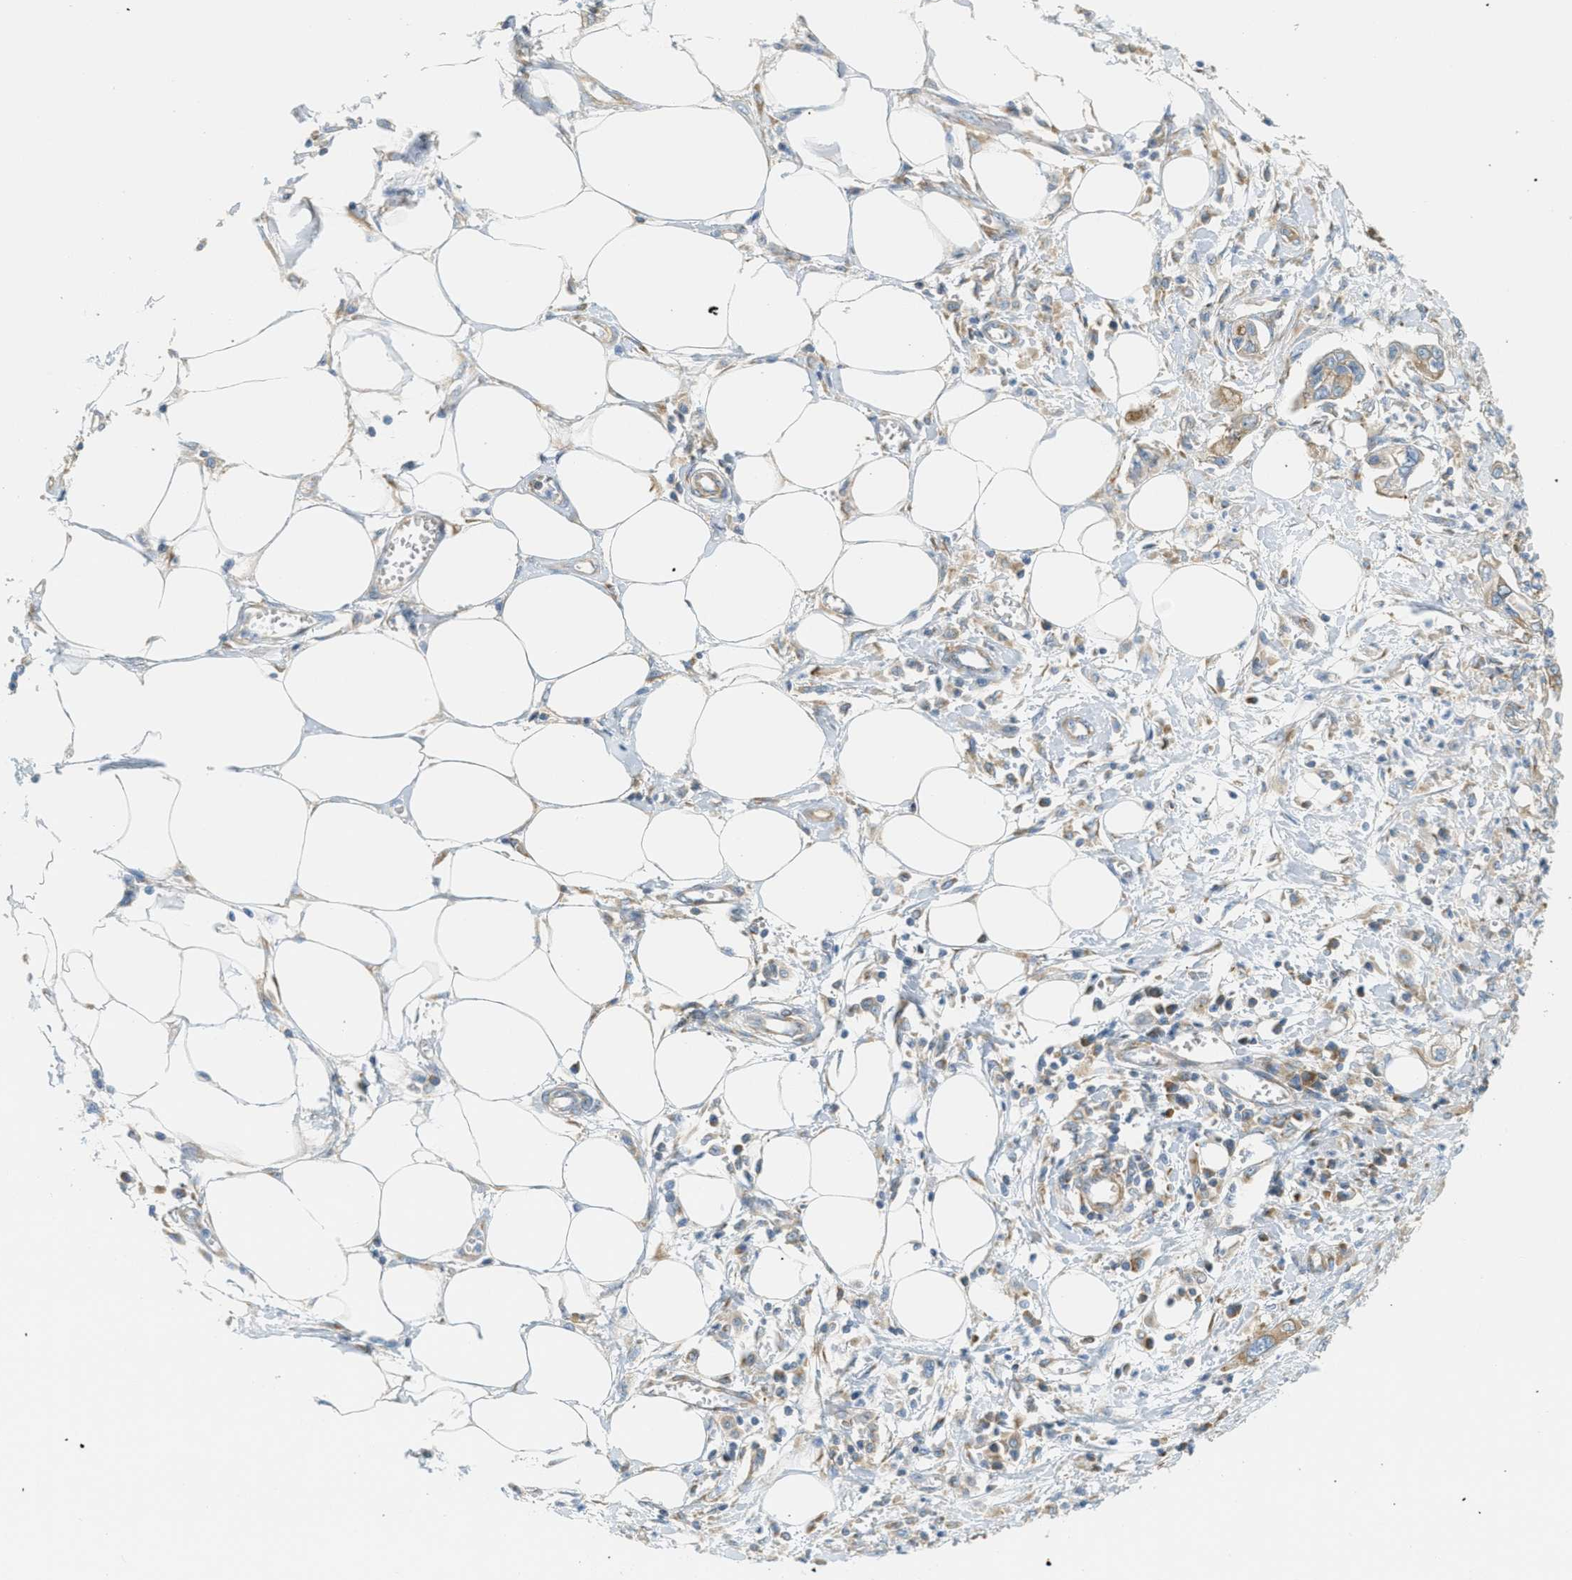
{"staining": {"intensity": "moderate", "quantity": "25%-75%", "location": "cytoplasmic/membranous"}, "tissue": "pancreatic cancer", "cell_type": "Tumor cells", "image_type": "cancer", "snomed": [{"axis": "morphology", "description": "Adenocarcinoma, NOS"}, {"axis": "topography", "description": "Pancreas"}], "caption": "There is medium levels of moderate cytoplasmic/membranous expression in tumor cells of pancreatic cancer (adenocarcinoma), as demonstrated by immunohistochemical staining (brown color).", "gene": "ABCF1", "patient": {"sex": "male", "age": 56}}